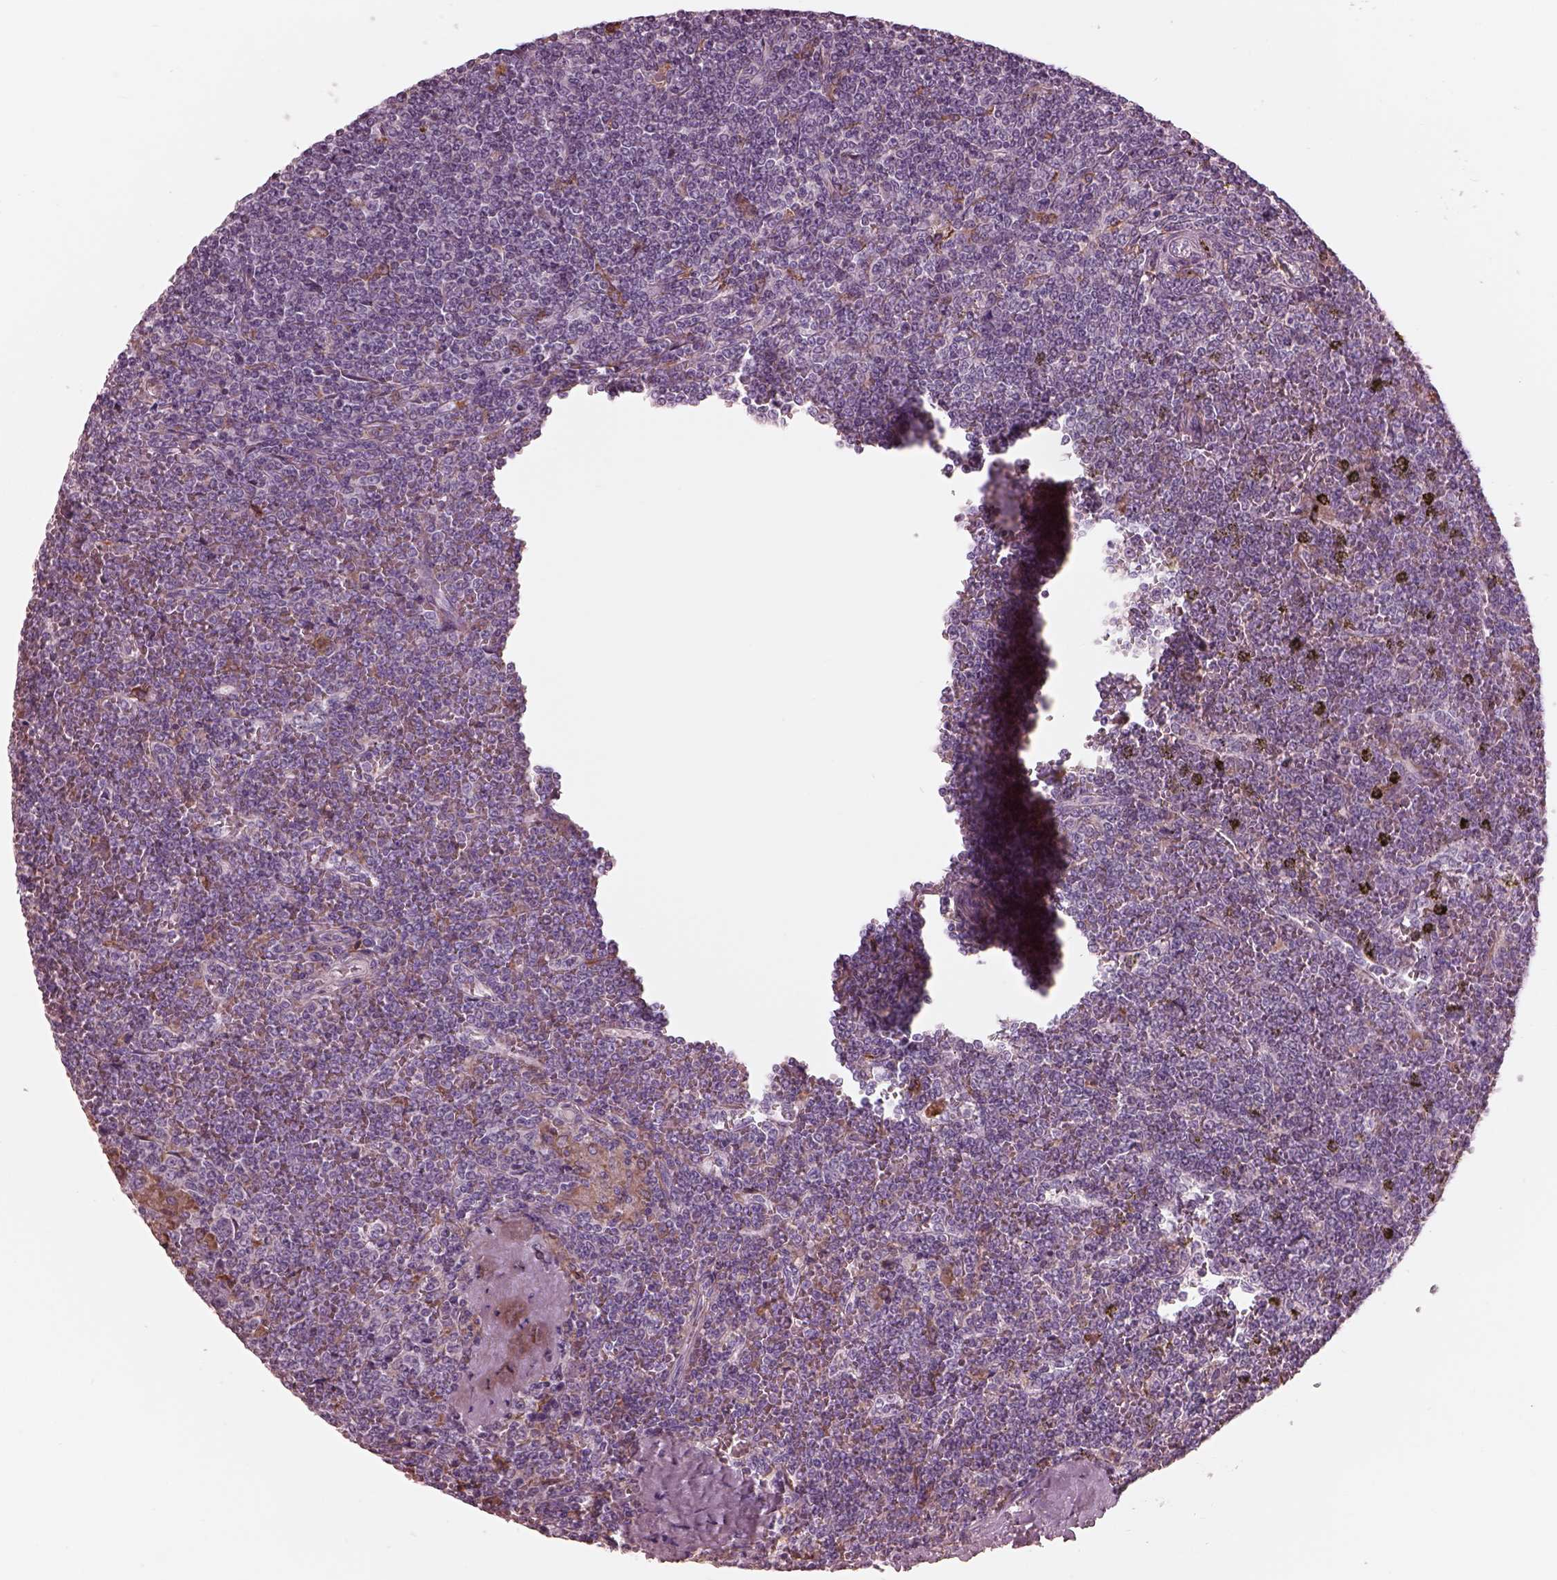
{"staining": {"intensity": "negative", "quantity": "none", "location": "none"}, "tissue": "lymphoma", "cell_type": "Tumor cells", "image_type": "cancer", "snomed": [{"axis": "morphology", "description": "Malignant lymphoma, non-Hodgkin's type, Low grade"}, {"axis": "topography", "description": "Spleen"}], "caption": "Immunohistochemistry (IHC) photomicrograph of human lymphoma stained for a protein (brown), which reveals no staining in tumor cells.", "gene": "CADM2", "patient": {"sex": "female", "age": 19}}